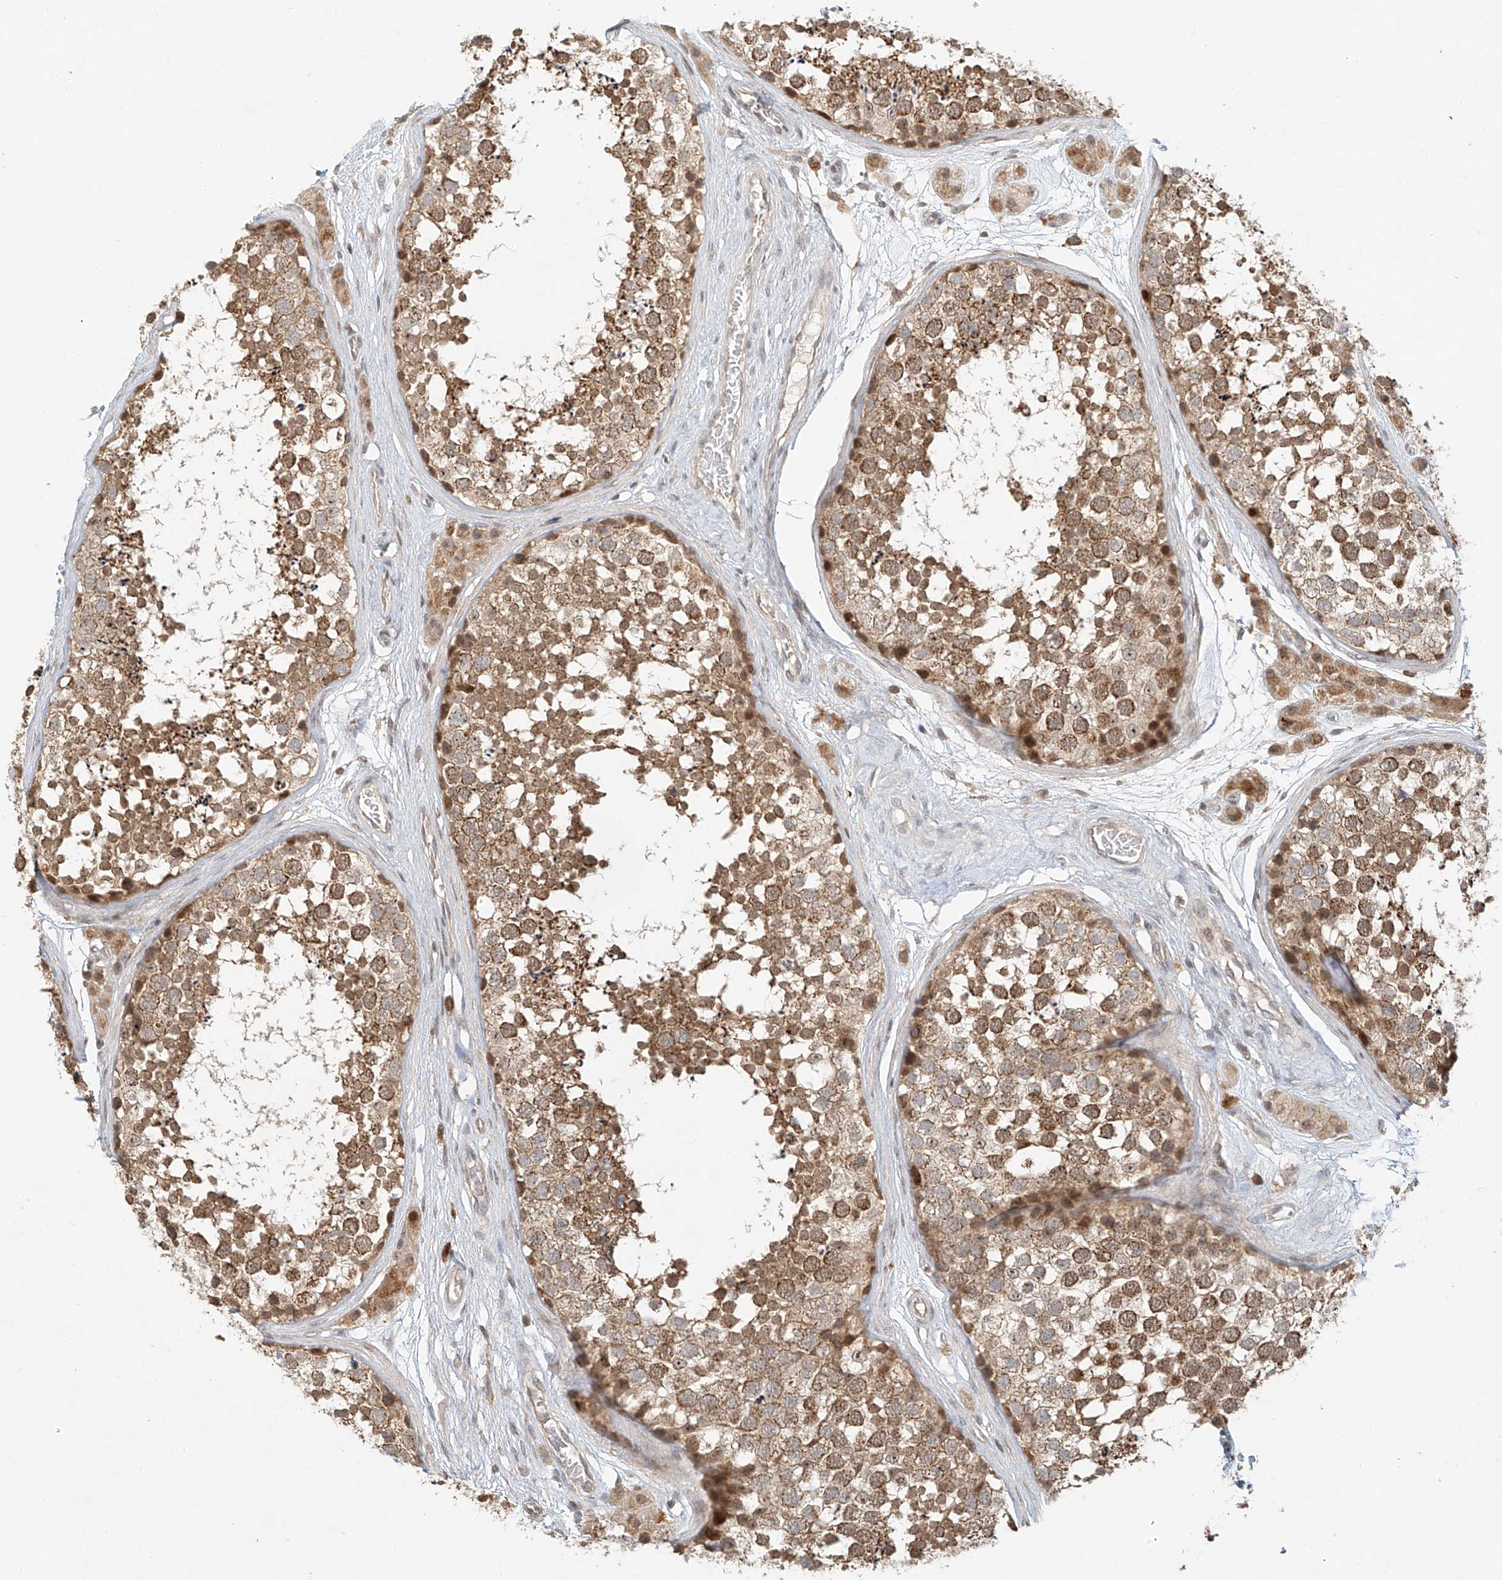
{"staining": {"intensity": "moderate", "quantity": ">75%", "location": "cytoplasmic/membranous,nuclear"}, "tissue": "testis", "cell_type": "Cells in seminiferous ducts", "image_type": "normal", "snomed": [{"axis": "morphology", "description": "Normal tissue, NOS"}, {"axis": "topography", "description": "Testis"}], "caption": "Protein analysis of unremarkable testis demonstrates moderate cytoplasmic/membranous,nuclear expression in approximately >75% of cells in seminiferous ducts. (IHC, brightfield microscopy, high magnification).", "gene": "SYTL3", "patient": {"sex": "male", "age": 56}}